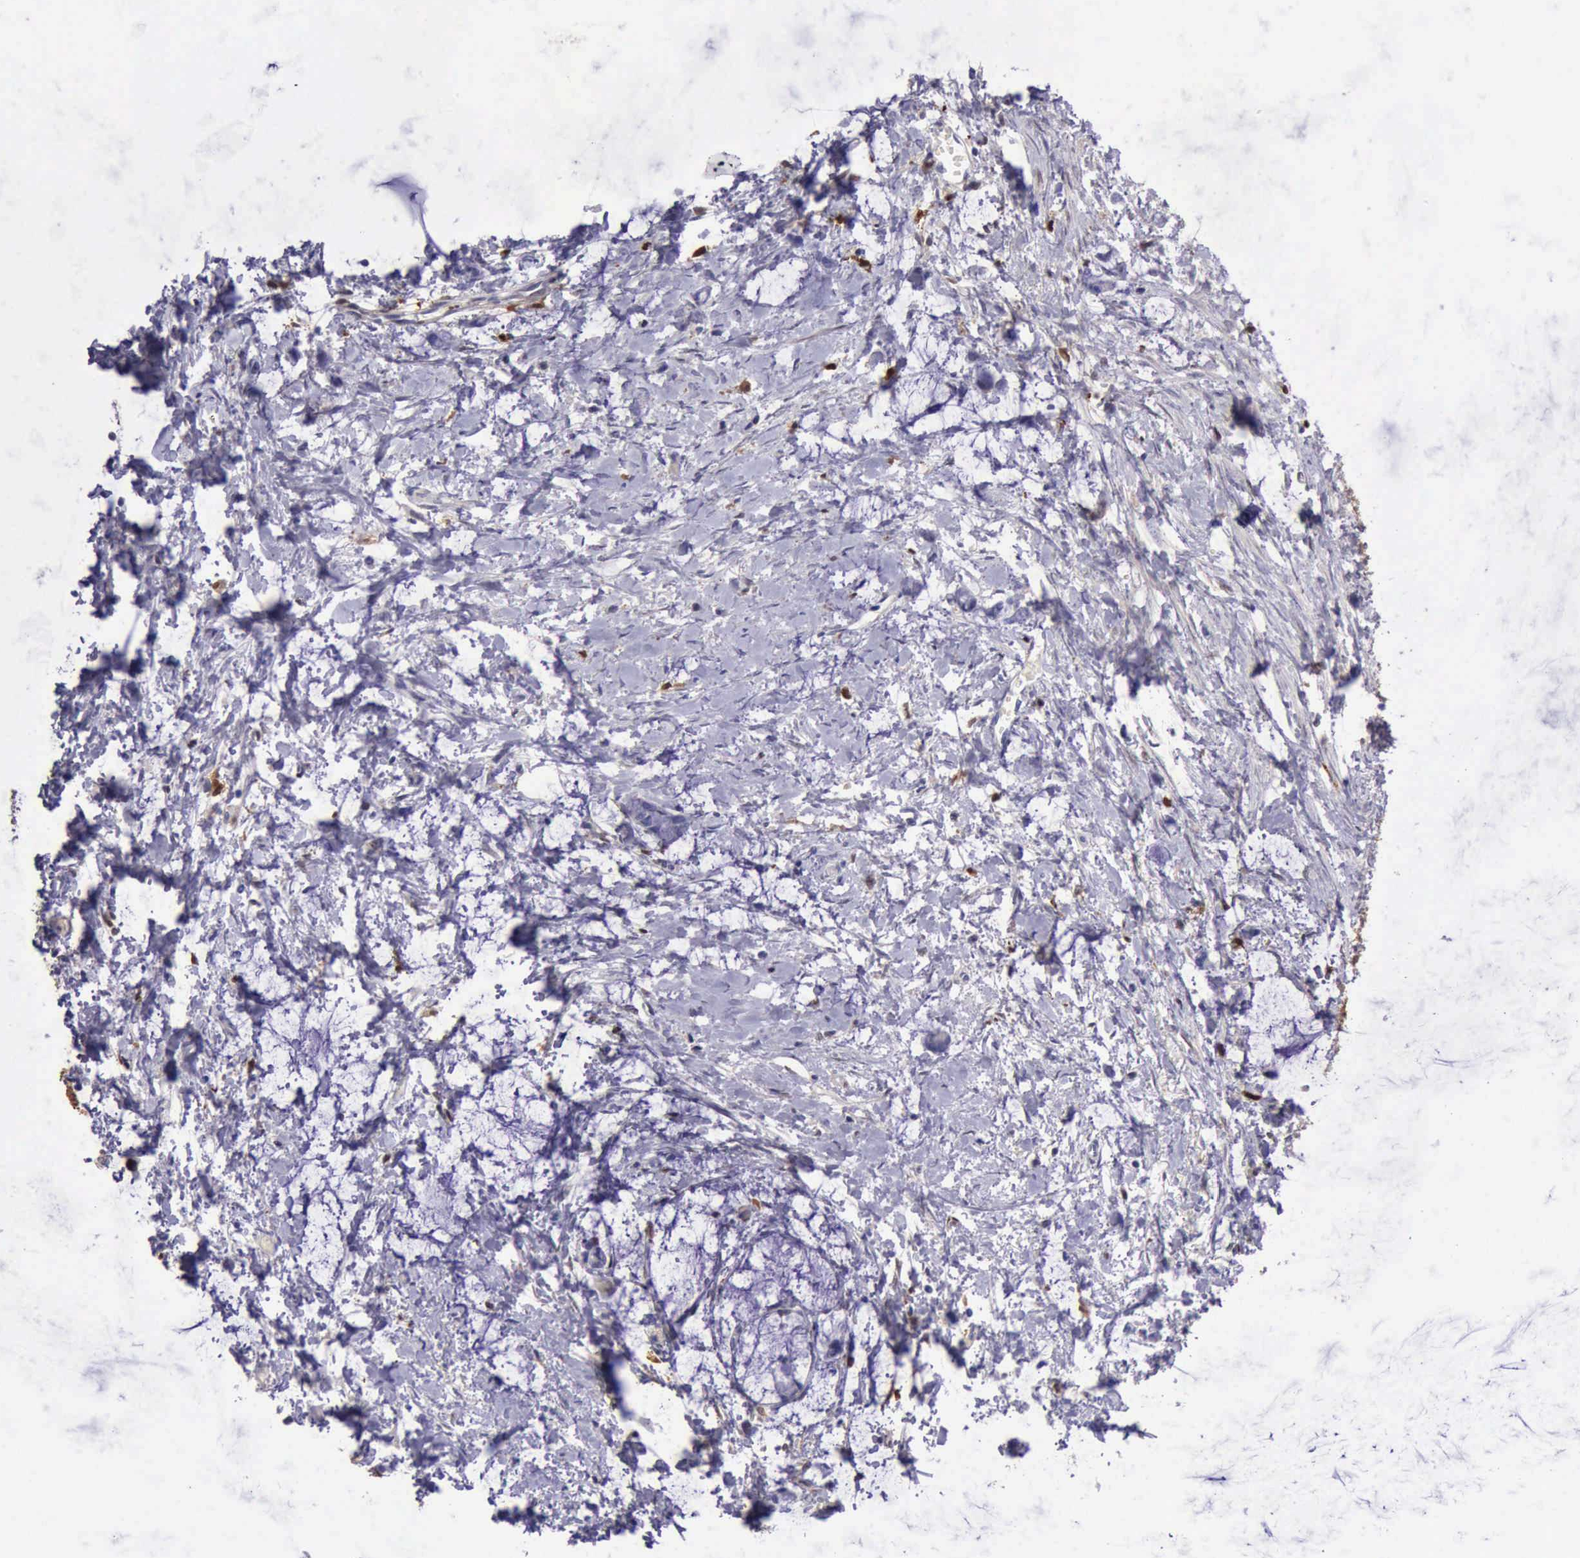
{"staining": {"intensity": "weak", "quantity": "<25%", "location": "cytoplasmic/membranous,nuclear"}, "tissue": "colorectal cancer", "cell_type": "Tumor cells", "image_type": "cancer", "snomed": [{"axis": "morphology", "description": "Normal tissue, NOS"}, {"axis": "morphology", "description": "Adenocarcinoma, NOS"}, {"axis": "topography", "description": "Colon"}, {"axis": "topography", "description": "Peripheral nerve tissue"}], "caption": "High magnification brightfield microscopy of colorectal cancer (adenocarcinoma) stained with DAB (brown) and counterstained with hematoxylin (blue): tumor cells show no significant positivity.", "gene": "TYMP", "patient": {"sex": "male", "age": 14}}